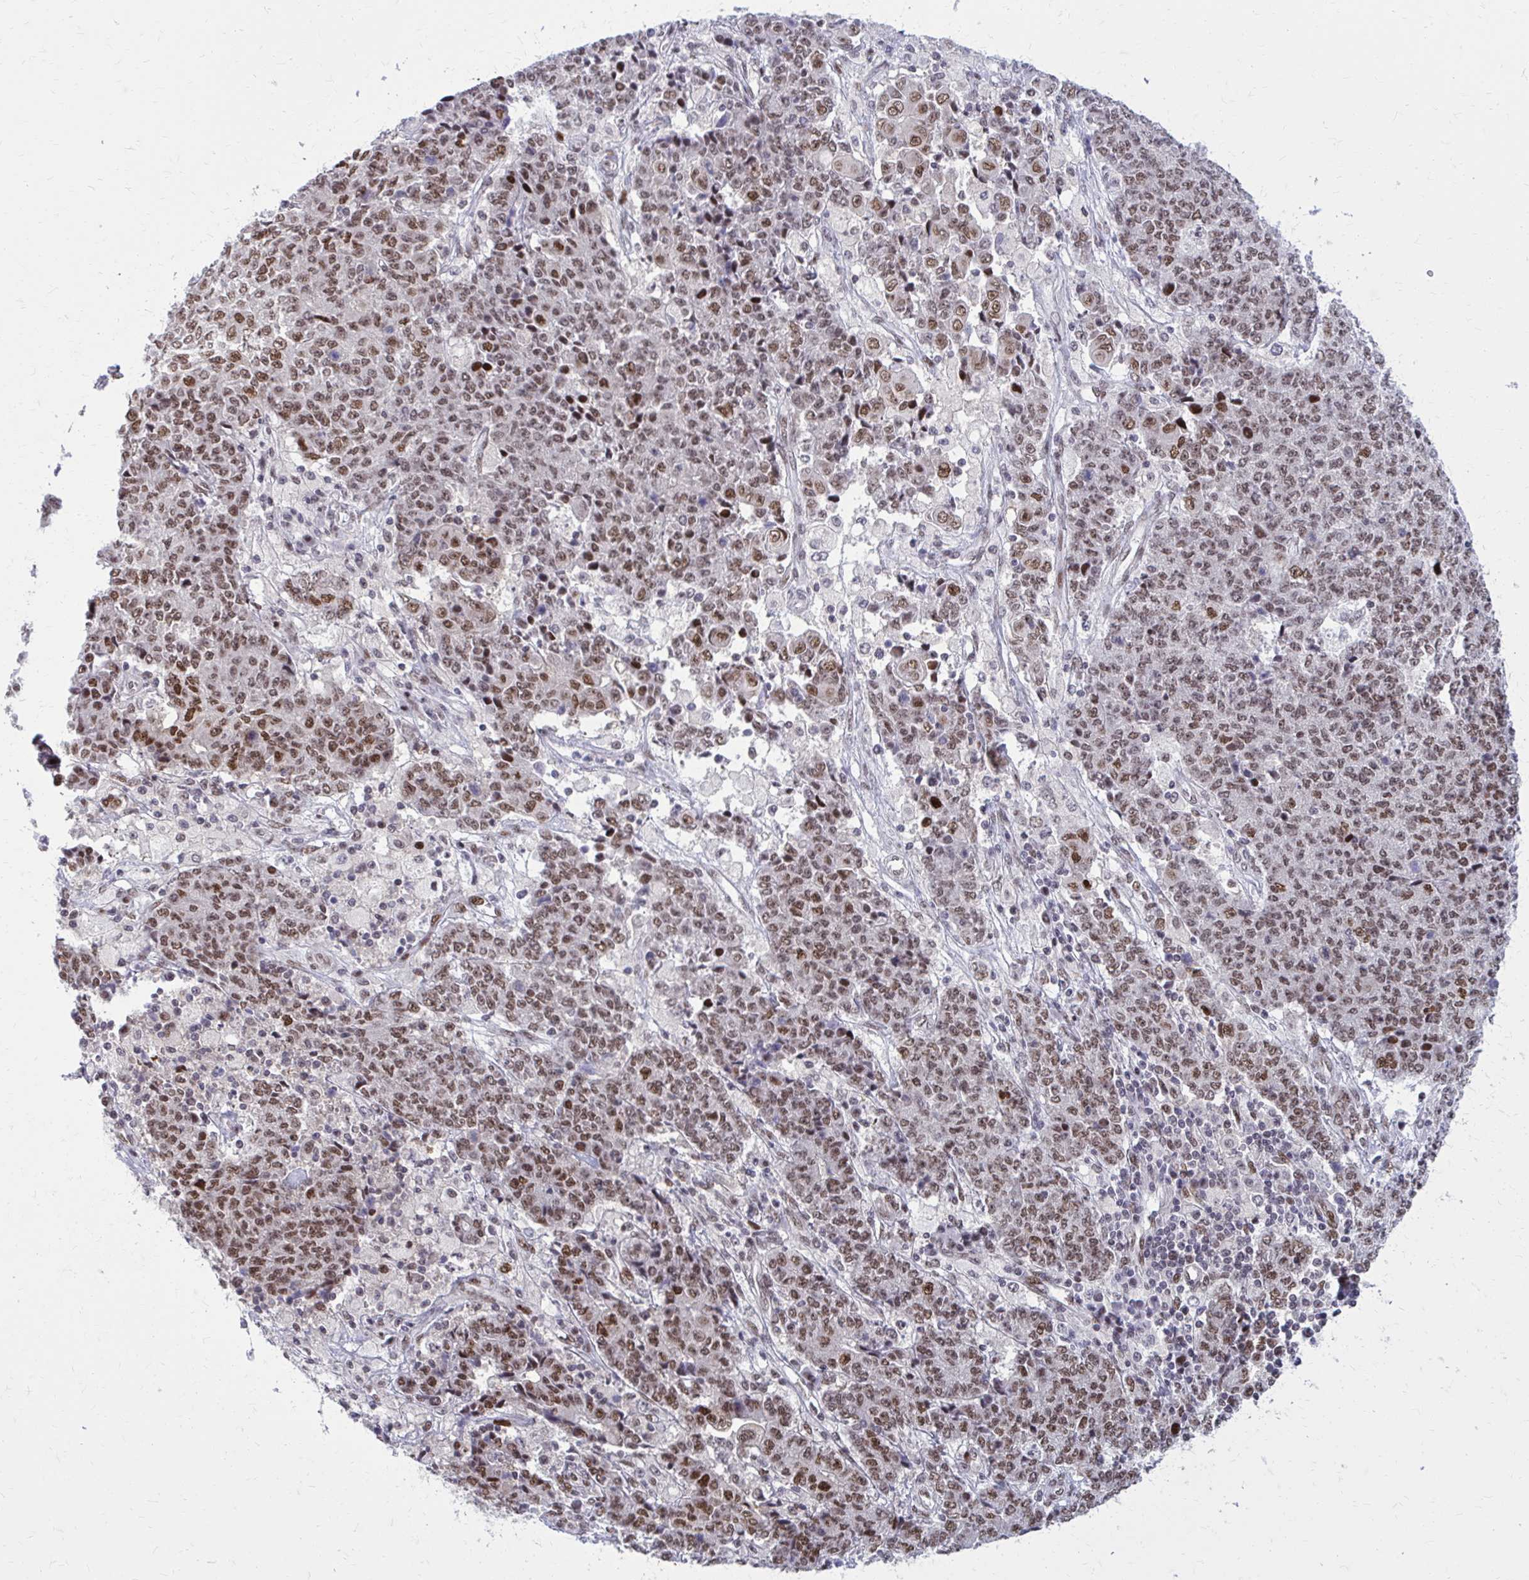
{"staining": {"intensity": "moderate", "quantity": ">75%", "location": "nuclear"}, "tissue": "ovarian cancer", "cell_type": "Tumor cells", "image_type": "cancer", "snomed": [{"axis": "morphology", "description": "Carcinoma, endometroid"}, {"axis": "topography", "description": "Ovary"}], "caption": "Tumor cells reveal medium levels of moderate nuclear positivity in about >75% of cells in human ovarian endometroid carcinoma. (Stains: DAB in brown, nuclei in blue, Microscopy: brightfield microscopy at high magnification).", "gene": "PSME4", "patient": {"sex": "female", "age": 42}}